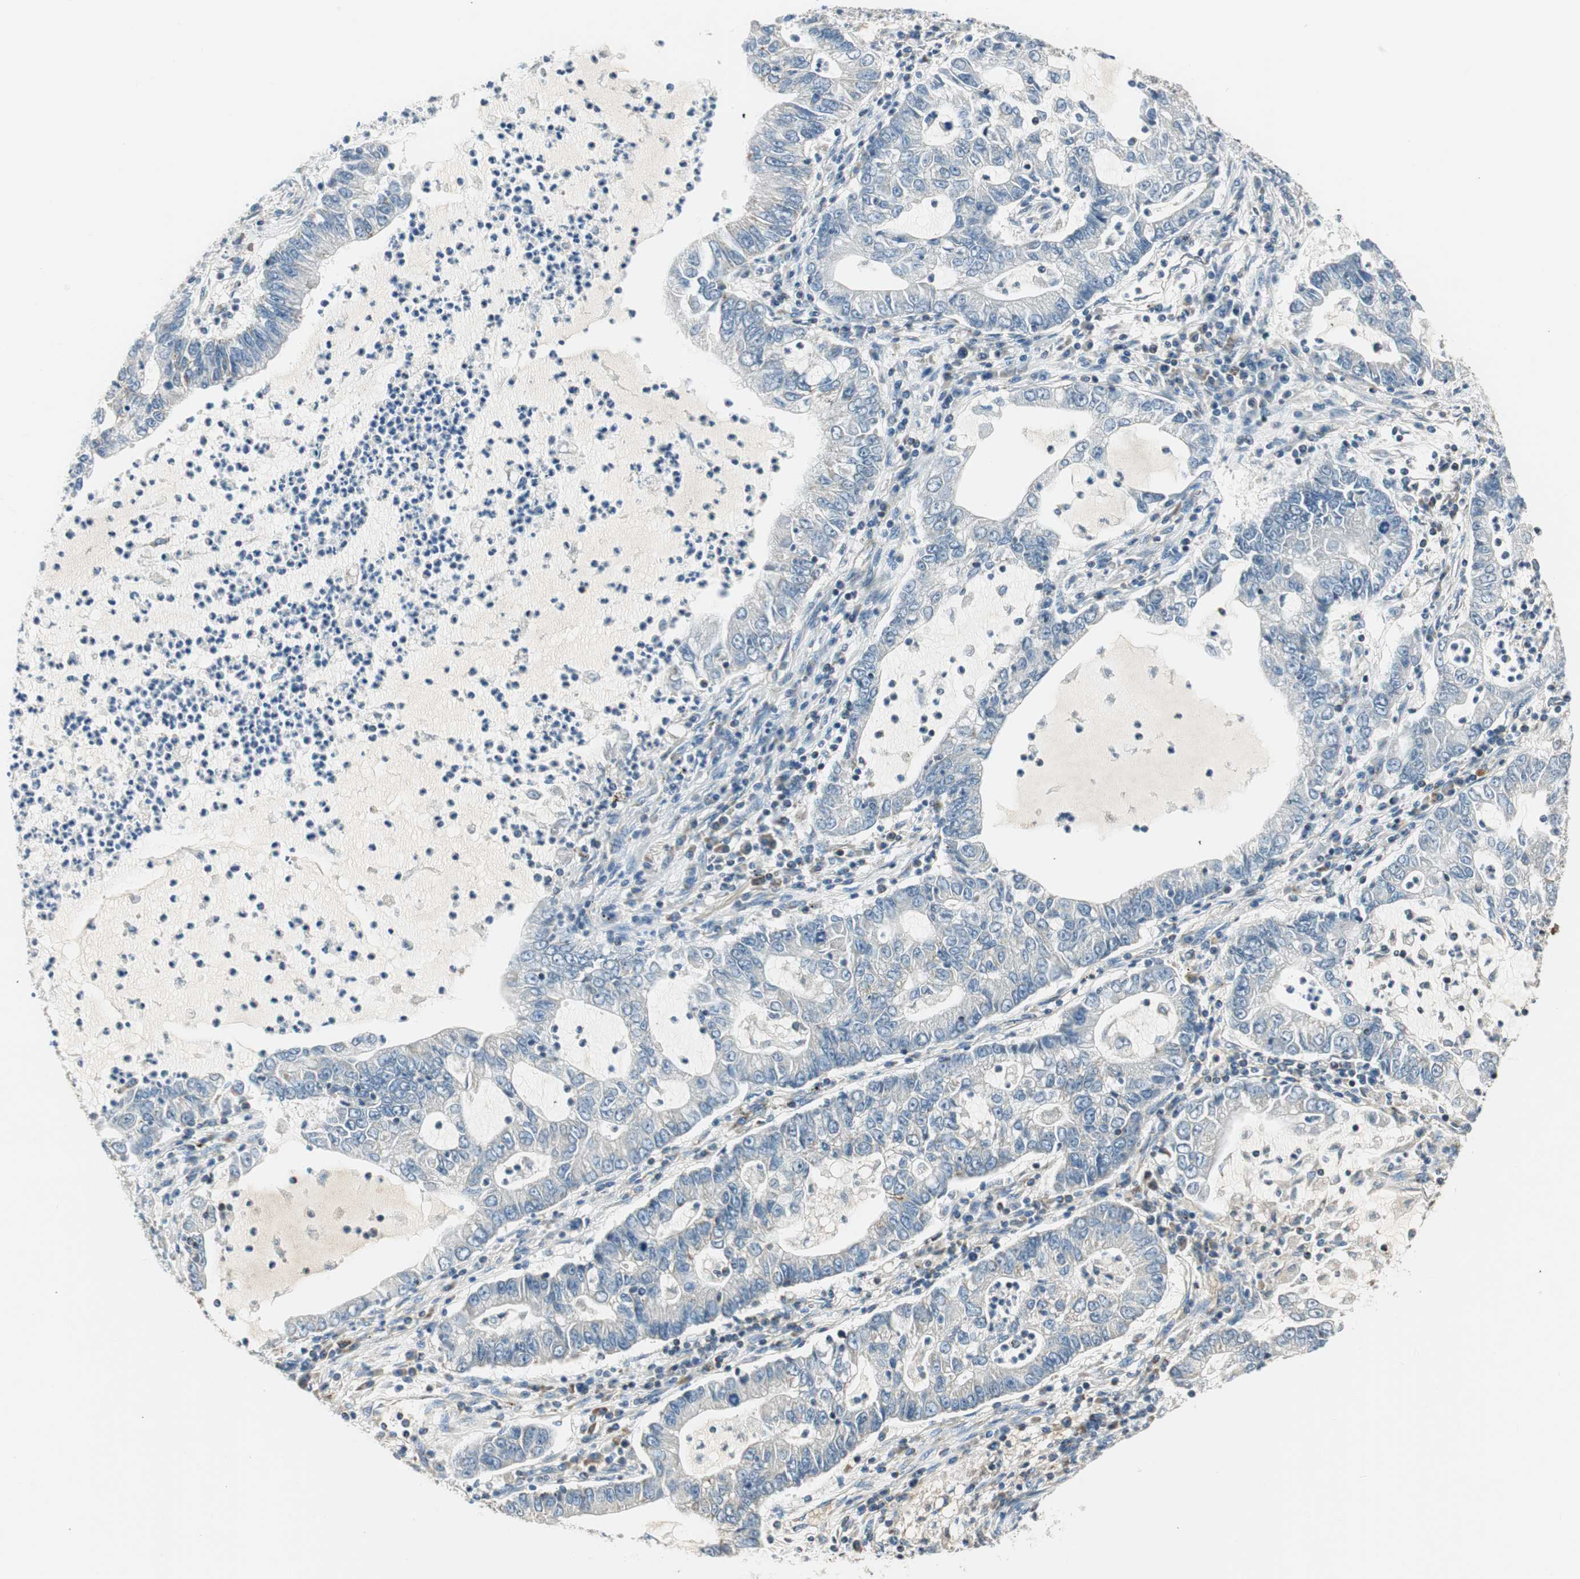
{"staining": {"intensity": "negative", "quantity": "none", "location": "none"}, "tissue": "lung cancer", "cell_type": "Tumor cells", "image_type": "cancer", "snomed": [{"axis": "morphology", "description": "Adenocarcinoma, NOS"}, {"axis": "topography", "description": "Lung"}], "caption": "Lung cancer (adenocarcinoma) stained for a protein using immunohistochemistry demonstrates no expression tumor cells.", "gene": "RORB", "patient": {"sex": "female", "age": 51}}